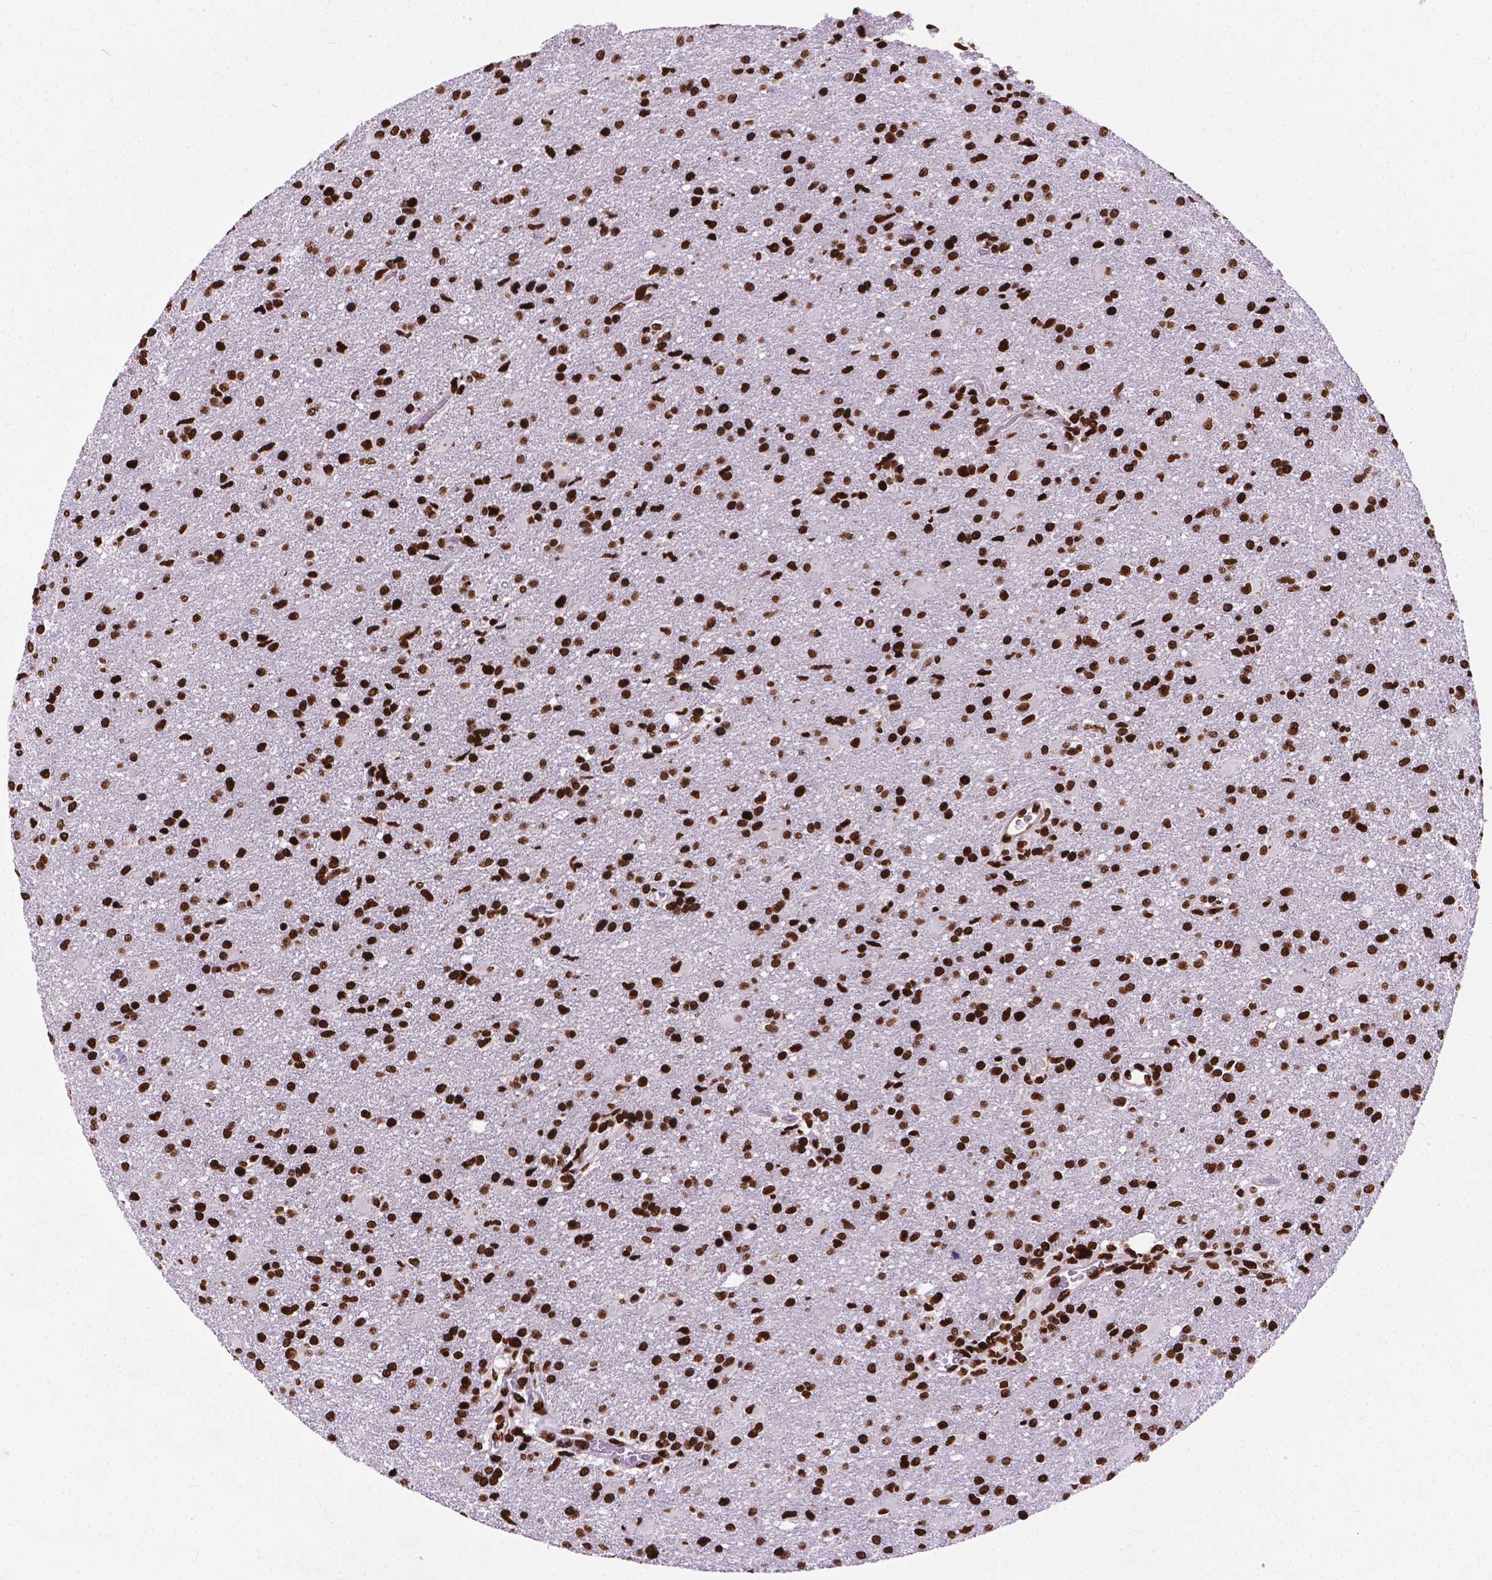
{"staining": {"intensity": "strong", "quantity": ">75%", "location": "nuclear"}, "tissue": "glioma", "cell_type": "Tumor cells", "image_type": "cancer", "snomed": [{"axis": "morphology", "description": "Glioma, malignant, High grade"}, {"axis": "topography", "description": "Brain"}], "caption": "High-grade glioma (malignant) stained for a protein (brown) displays strong nuclear positive positivity in approximately >75% of tumor cells.", "gene": "SMIM5", "patient": {"sex": "male", "age": 68}}